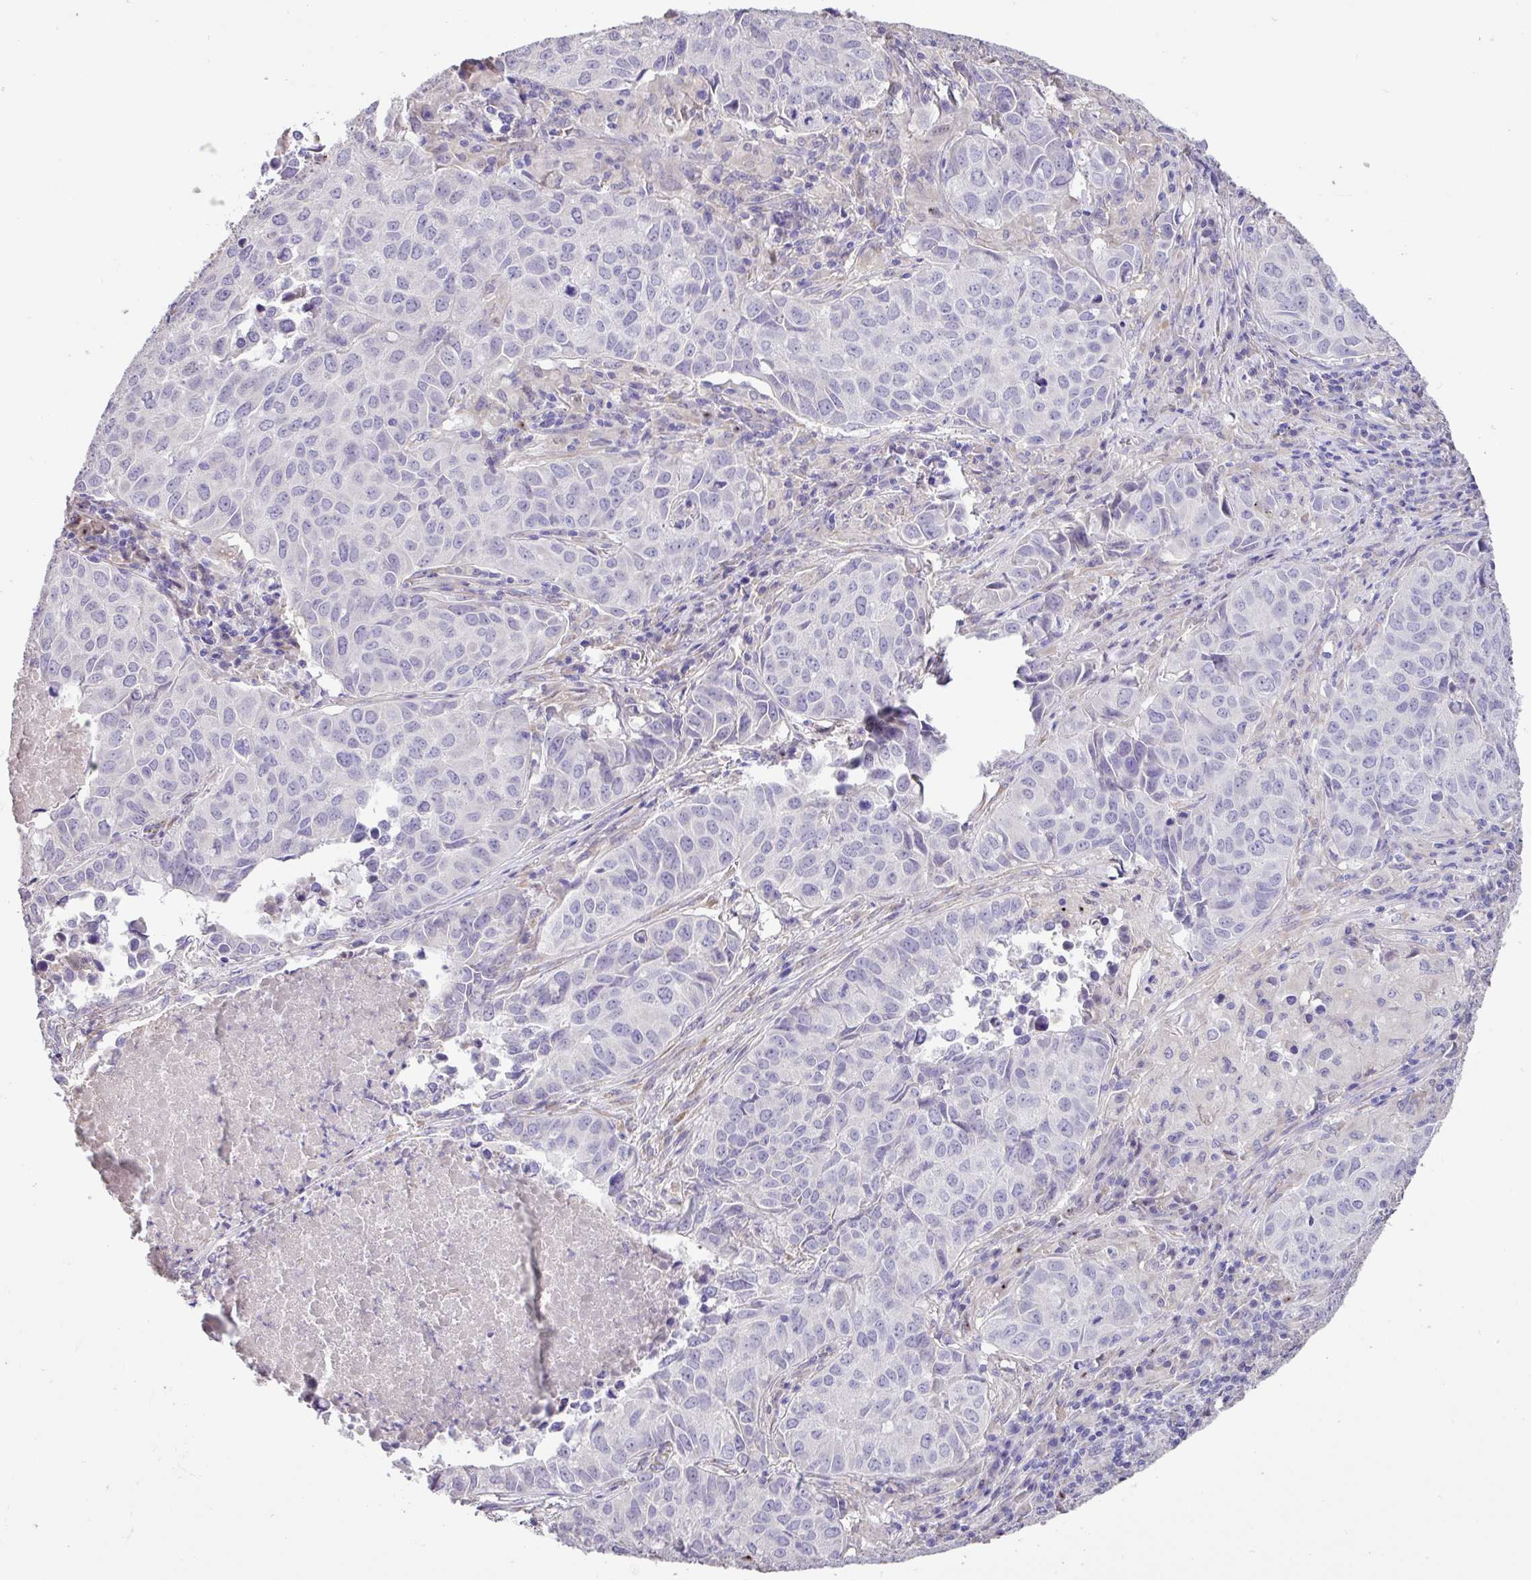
{"staining": {"intensity": "negative", "quantity": "none", "location": "none"}, "tissue": "lung cancer", "cell_type": "Tumor cells", "image_type": "cancer", "snomed": [{"axis": "morphology", "description": "Adenocarcinoma, NOS"}, {"axis": "topography", "description": "Lung"}], "caption": "The histopathology image reveals no staining of tumor cells in lung cancer.", "gene": "ZG16", "patient": {"sex": "female", "age": 50}}